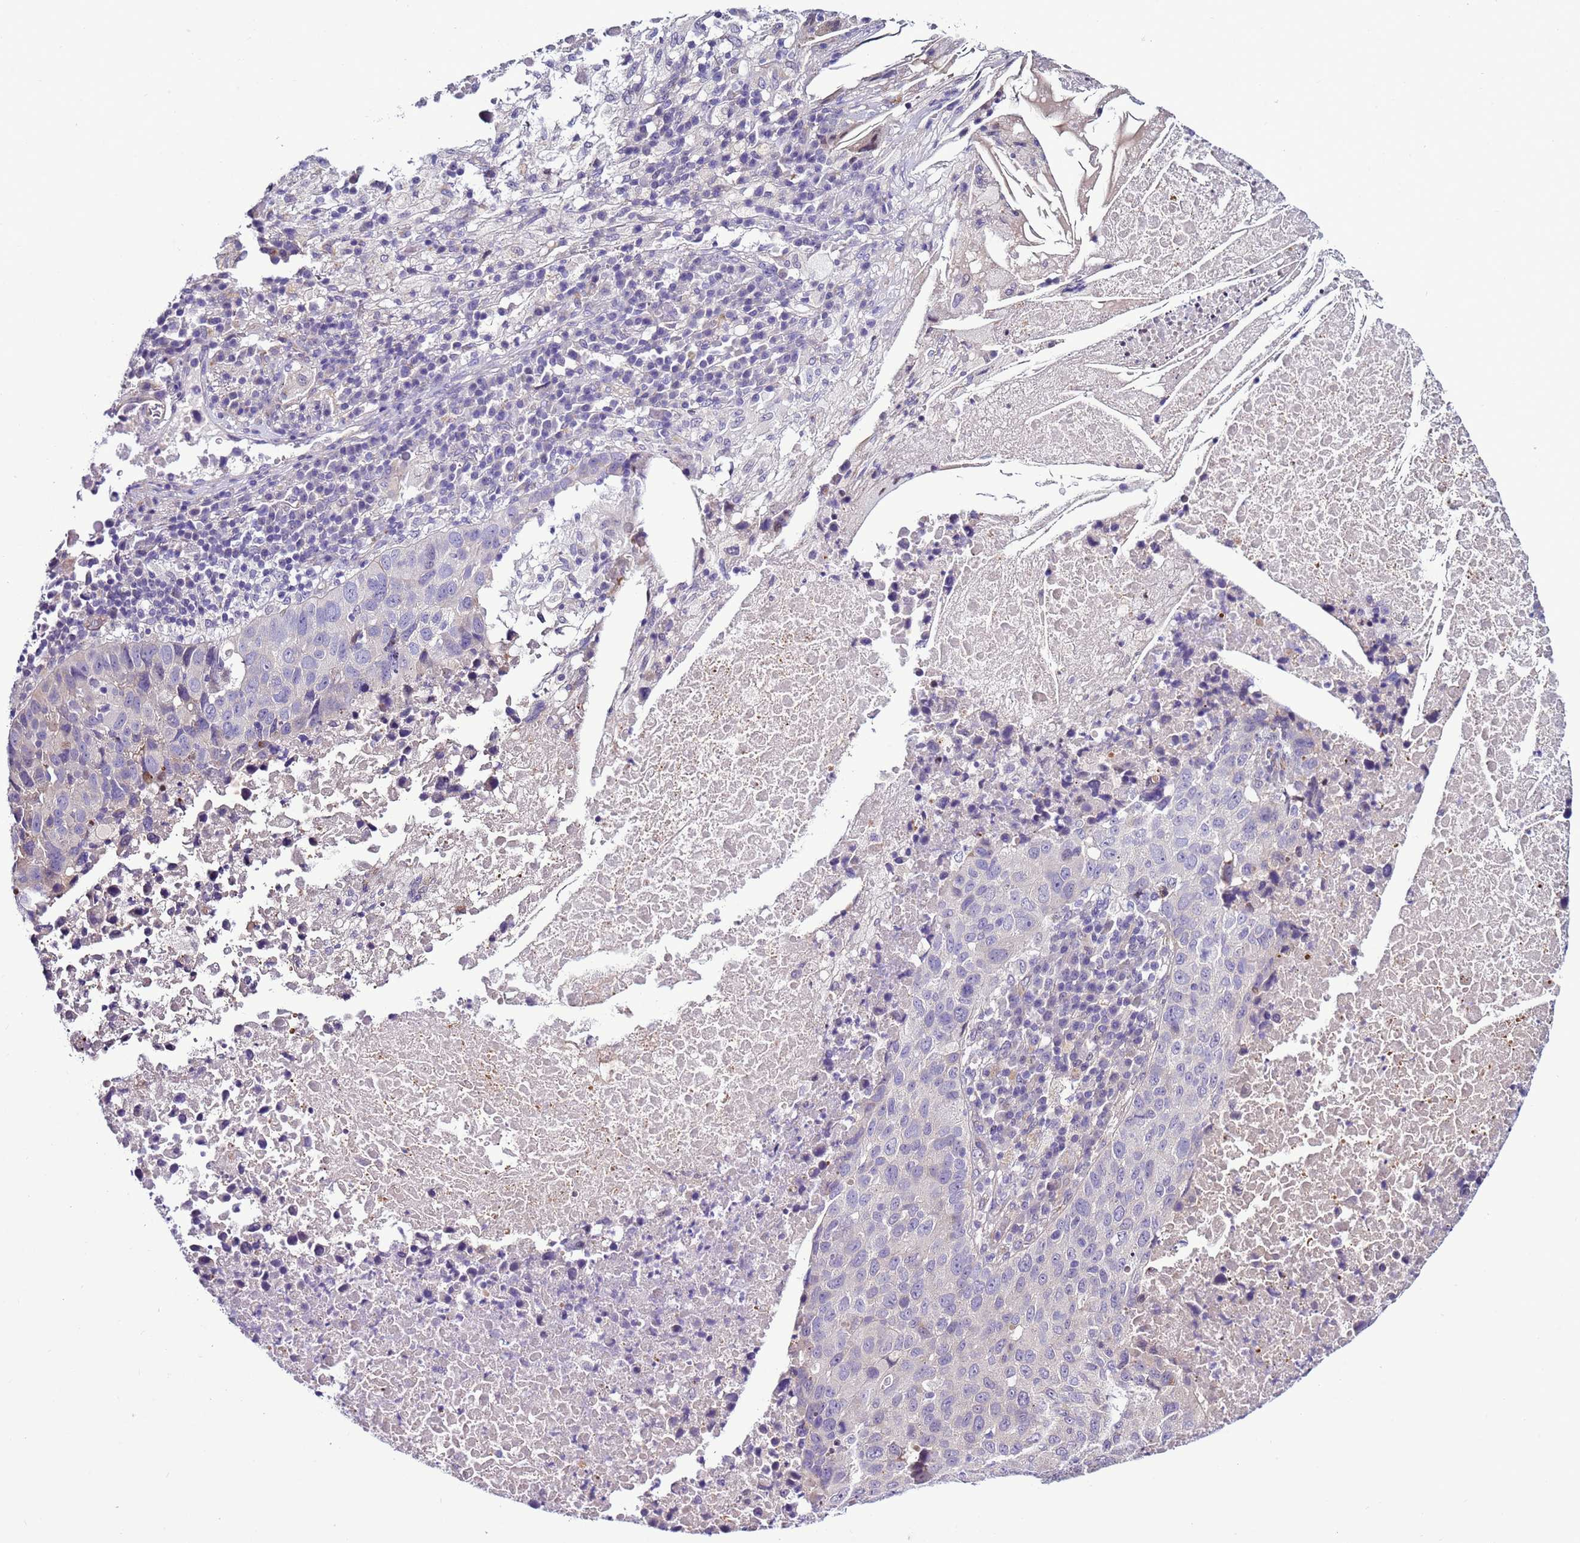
{"staining": {"intensity": "negative", "quantity": "none", "location": "none"}, "tissue": "lung cancer", "cell_type": "Tumor cells", "image_type": "cancer", "snomed": [{"axis": "morphology", "description": "Squamous cell carcinoma, NOS"}, {"axis": "topography", "description": "Lung"}], "caption": "Immunohistochemistry (IHC) micrograph of neoplastic tissue: lung cancer stained with DAB (3,3'-diaminobenzidine) demonstrates no significant protein staining in tumor cells.", "gene": "NAT2", "patient": {"sex": "male", "age": 73}}